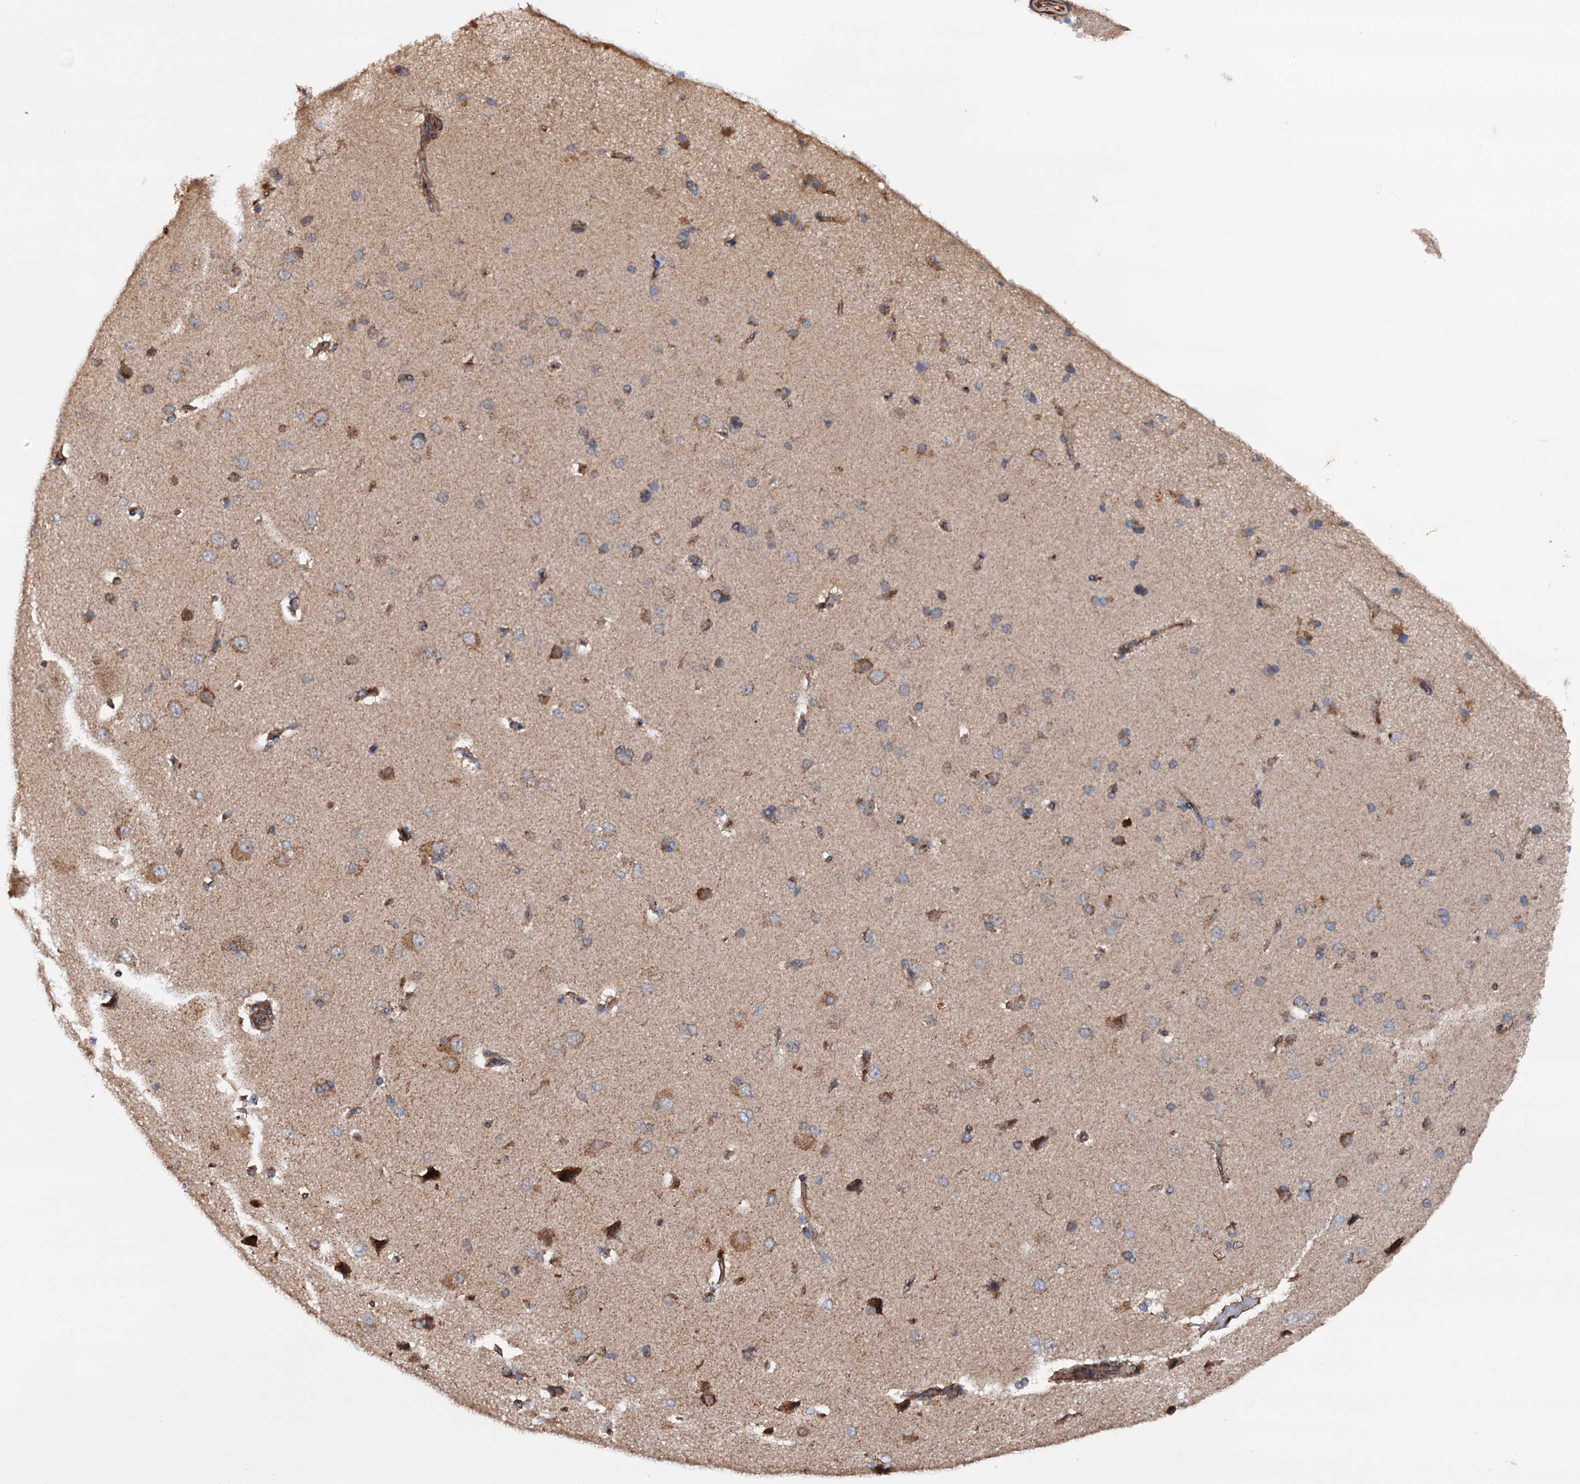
{"staining": {"intensity": "moderate", "quantity": "25%-75%", "location": "cytoplasmic/membranous"}, "tissue": "cerebral cortex", "cell_type": "Endothelial cells", "image_type": "normal", "snomed": [{"axis": "morphology", "description": "Normal tissue, NOS"}, {"axis": "topography", "description": "Cerebral cortex"}], "caption": "Normal cerebral cortex demonstrates moderate cytoplasmic/membranous staining in approximately 25%-75% of endothelial cells.", "gene": "MRPL42", "patient": {"sex": "male", "age": 62}}